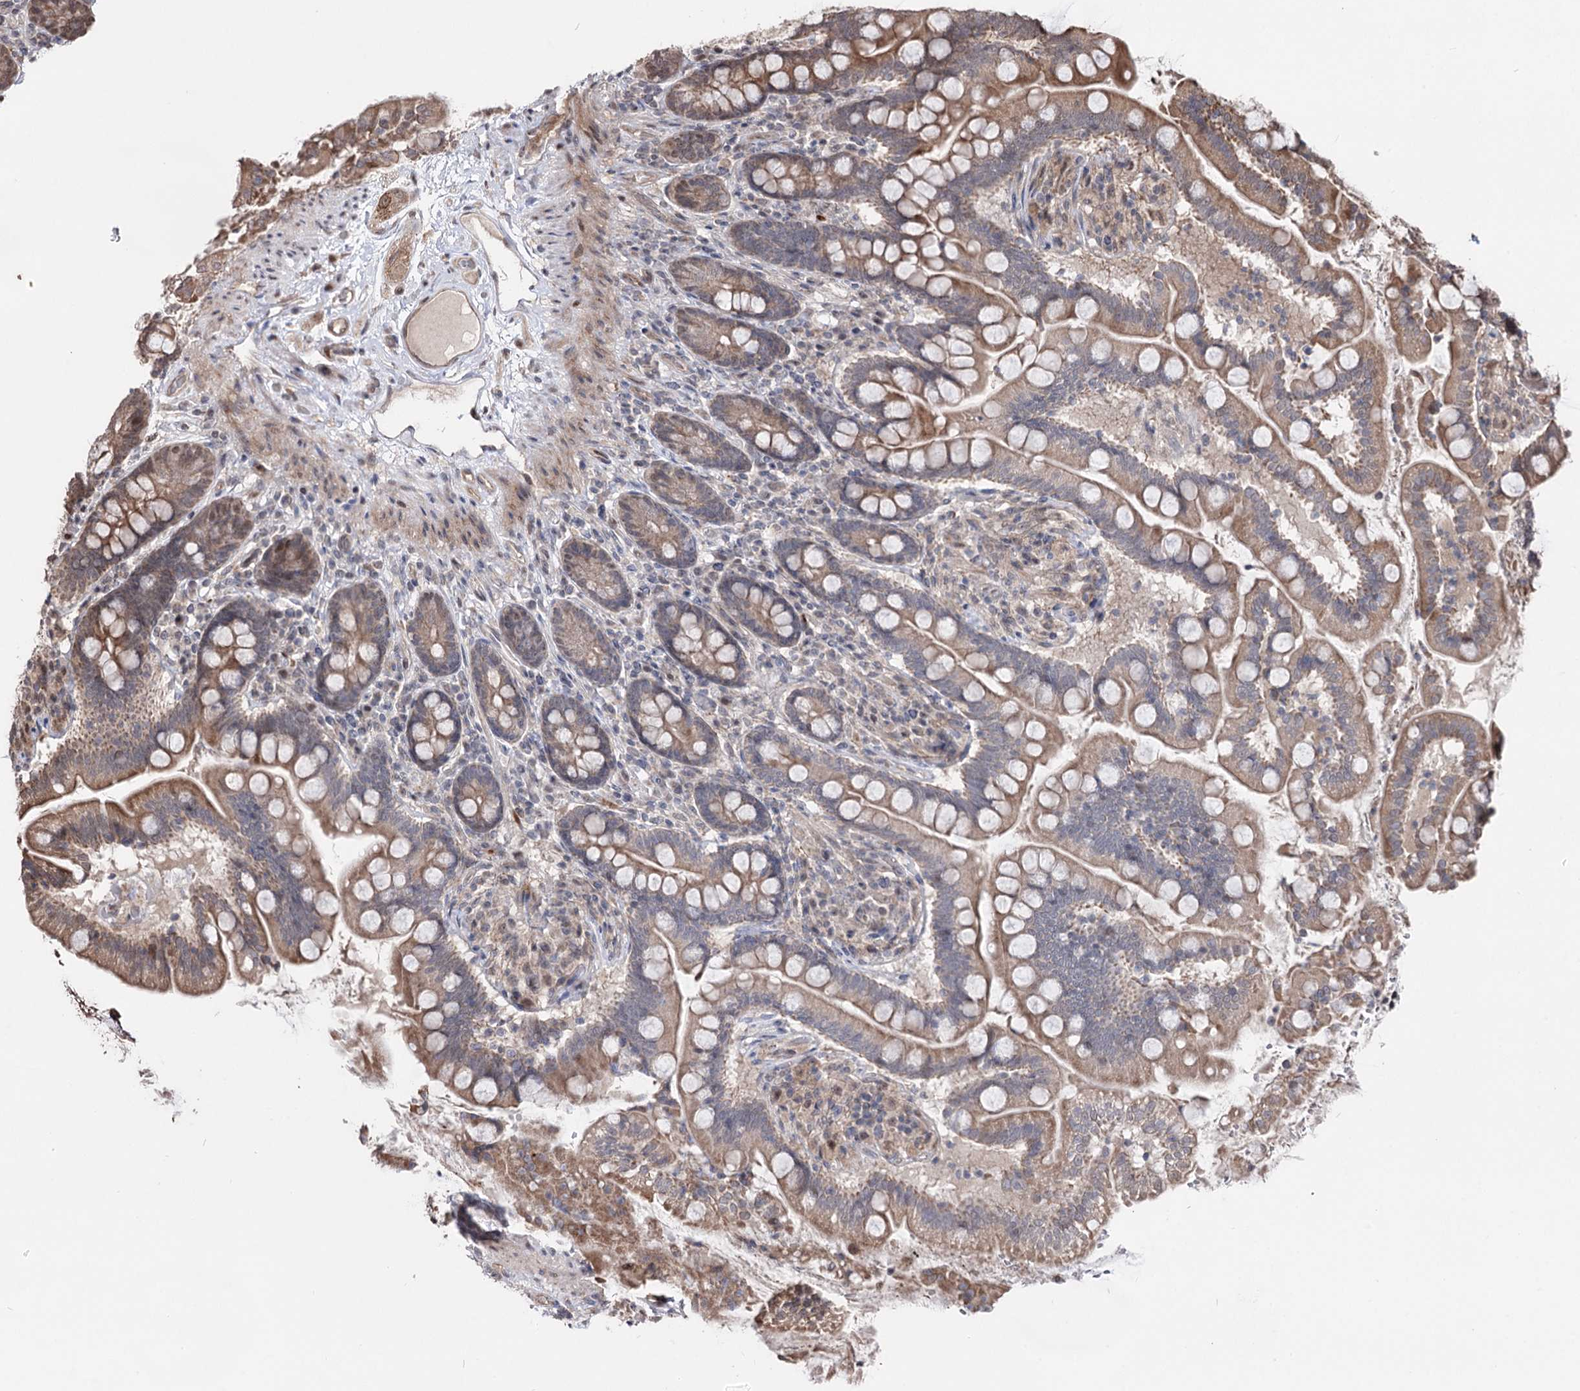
{"staining": {"intensity": "moderate", "quantity": ">75%", "location": "cytoplasmic/membranous"}, "tissue": "small intestine", "cell_type": "Glandular cells", "image_type": "normal", "snomed": [{"axis": "morphology", "description": "Normal tissue, NOS"}, {"axis": "topography", "description": "Small intestine"}], "caption": "Immunohistochemical staining of unremarkable small intestine displays medium levels of moderate cytoplasmic/membranous positivity in about >75% of glandular cells.", "gene": "CPNE8", "patient": {"sex": "female", "age": 64}}